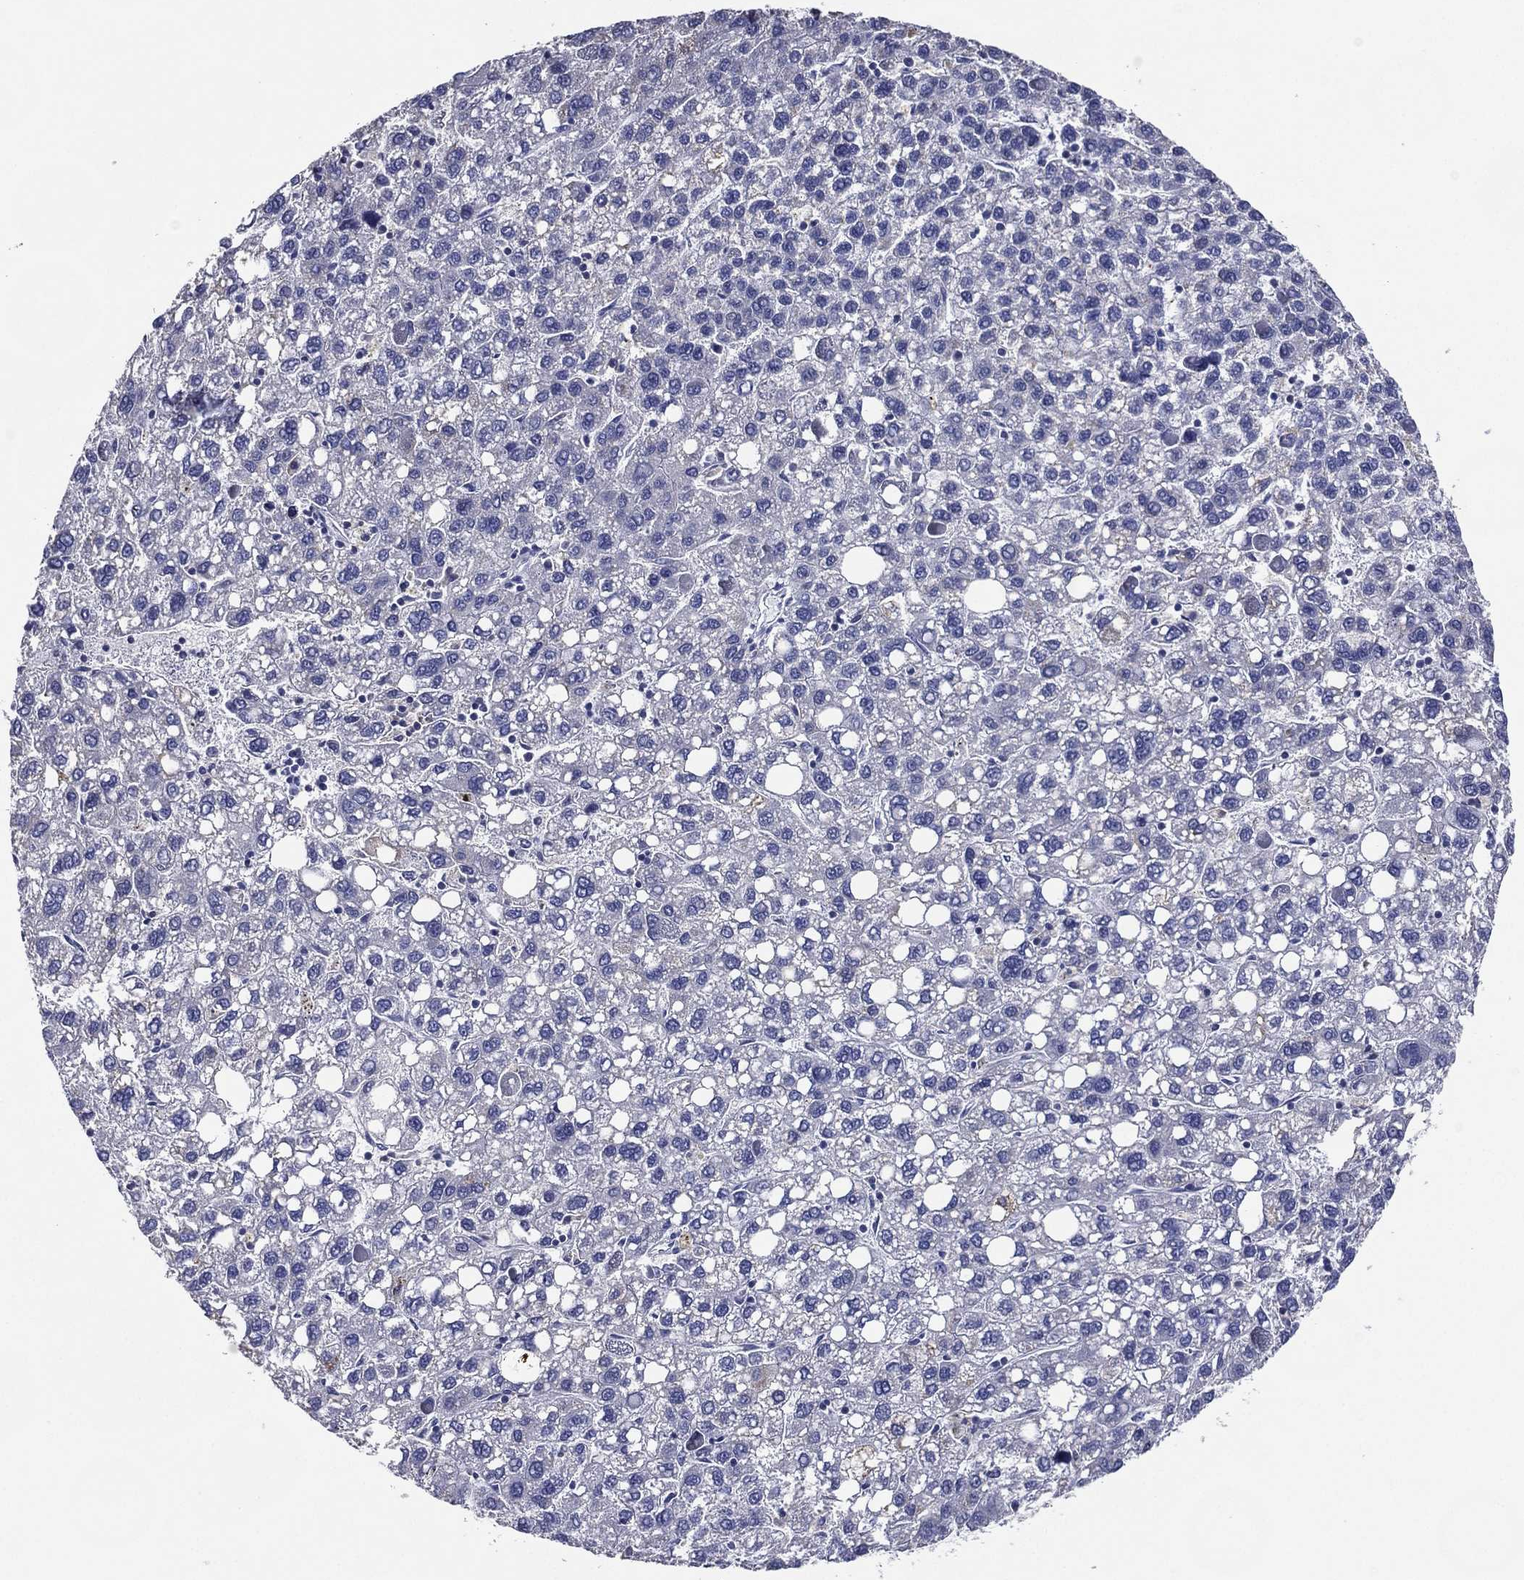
{"staining": {"intensity": "negative", "quantity": "none", "location": "none"}, "tissue": "liver cancer", "cell_type": "Tumor cells", "image_type": "cancer", "snomed": [{"axis": "morphology", "description": "Carcinoma, Hepatocellular, NOS"}, {"axis": "topography", "description": "Liver"}], "caption": "This is an immunohistochemistry (IHC) image of human liver cancer (hepatocellular carcinoma). There is no staining in tumor cells.", "gene": "TFAP2A", "patient": {"sex": "female", "age": 82}}